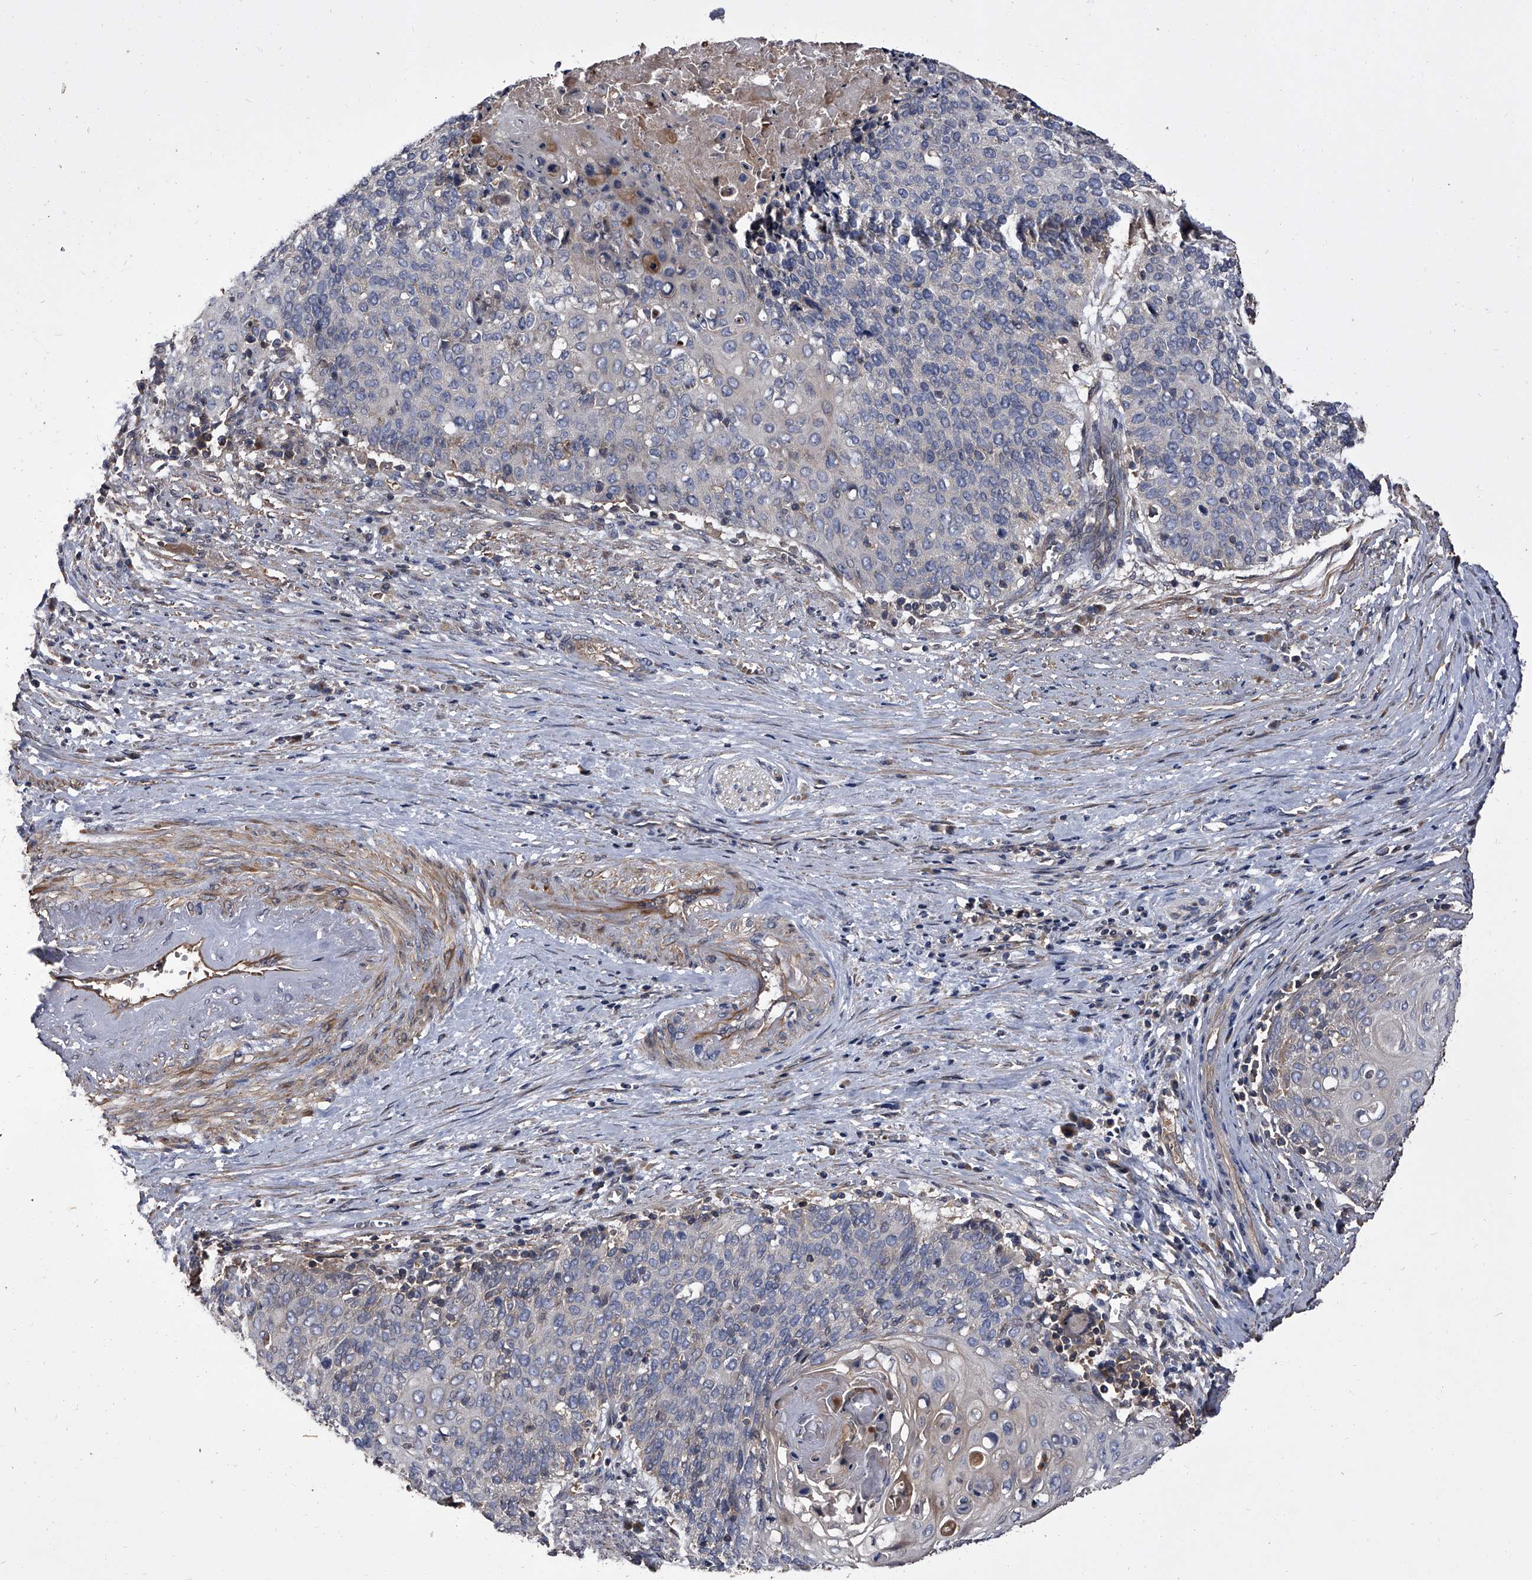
{"staining": {"intensity": "negative", "quantity": "none", "location": "none"}, "tissue": "cervical cancer", "cell_type": "Tumor cells", "image_type": "cancer", "snomed": [{"axis": "morphology", "description": "Squamous cell carcinoma, NOS"}, {"axis": "topography", "description": "Cervix"}], "caption": "Cervical cancer stained for a protein using IHC demonstrates no positivity tumor cells.", "gene": "STK36", "patient": {"sex": "female", "age": 39}}